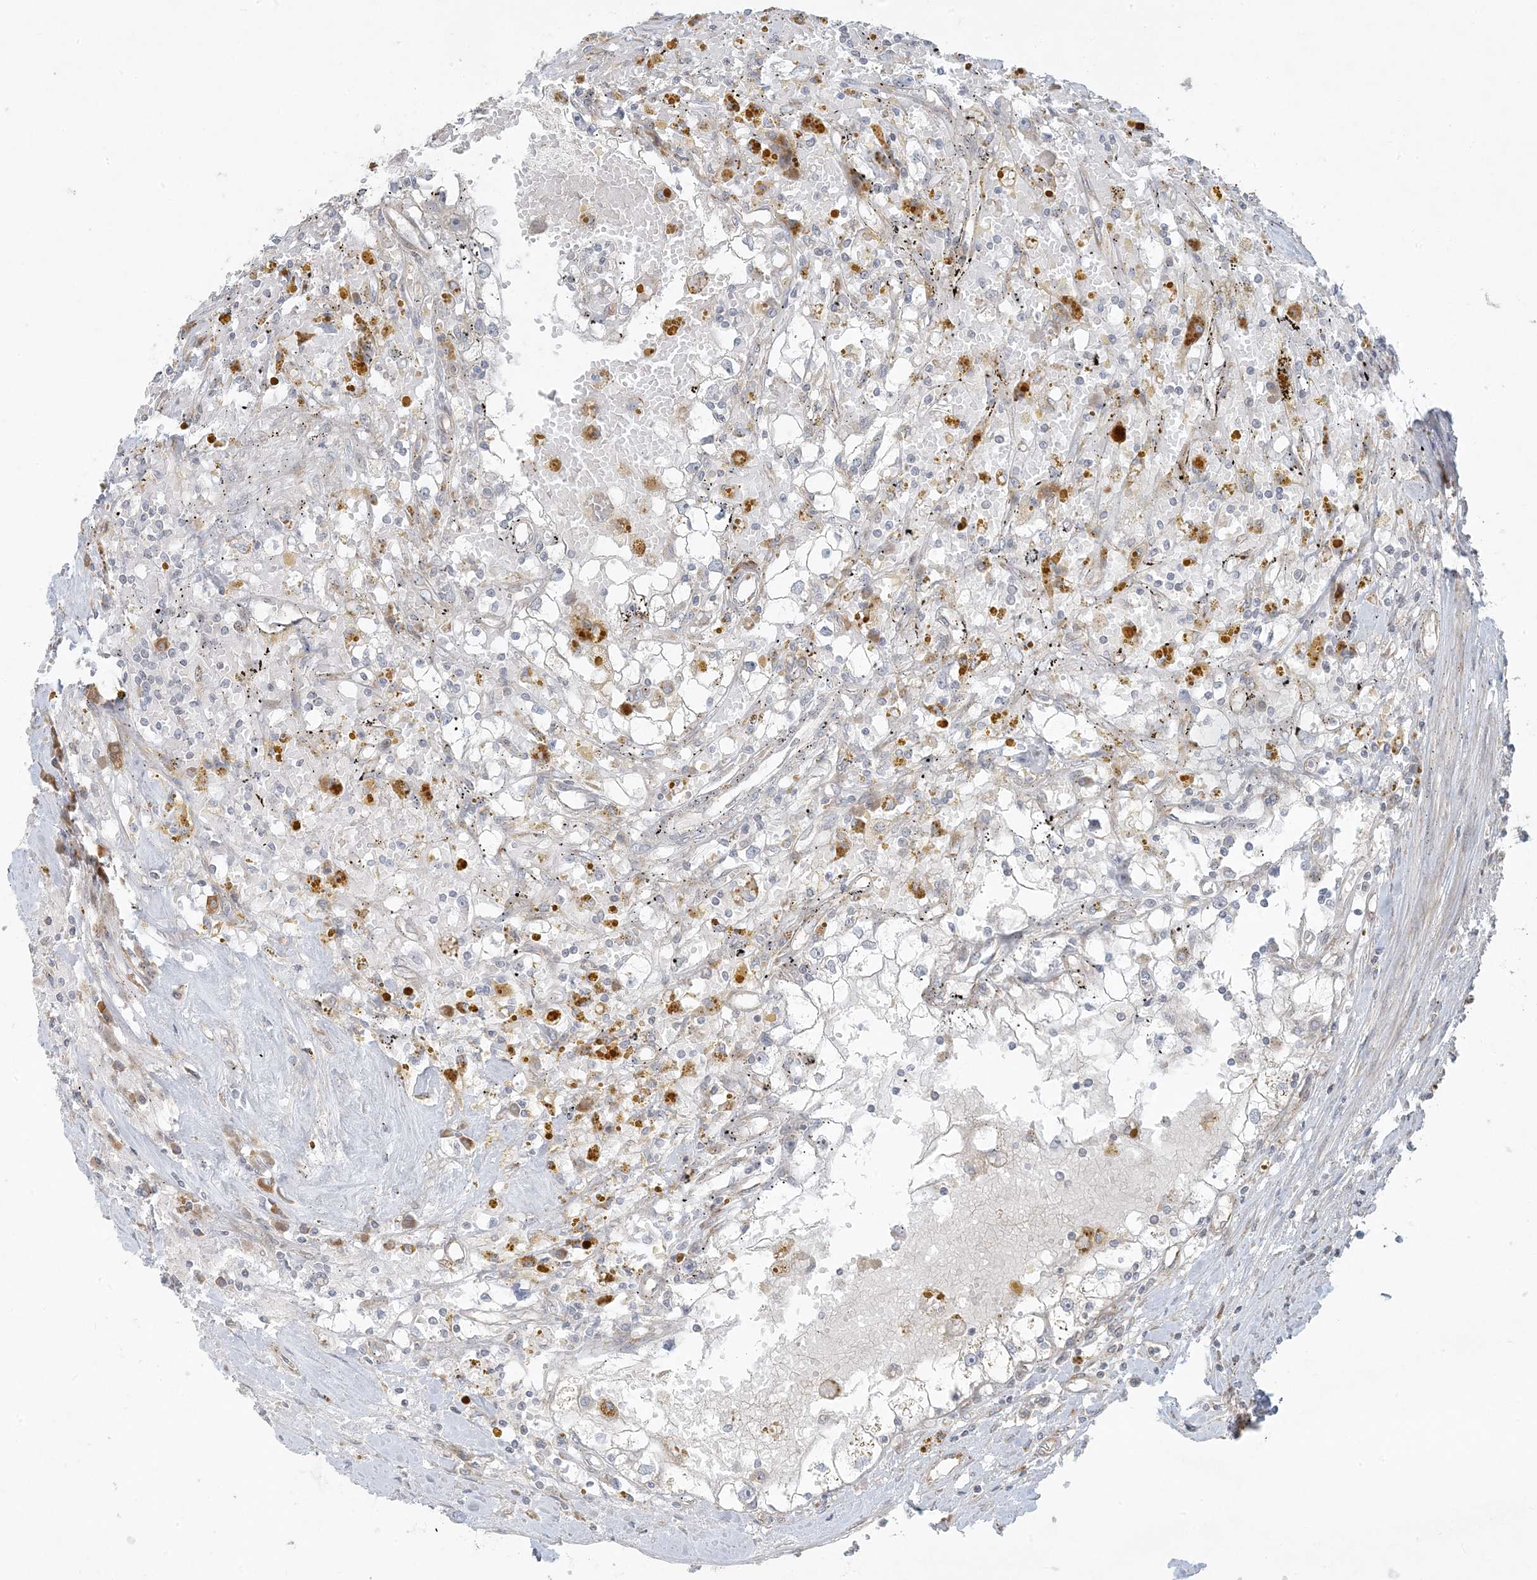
{"staining": {"intensity": "negative", "quantity": "none", "location": "none"}, "tissue": "renal cancer", "cell_type": "Tumor cells", "image_type": "cancer", "snomed": [{"axis": "morphology", "description": "Adenocarcinoma, NOS"}, {"axis": "topography", "description": "Kidney"}], "caption": "High power microscopy photomicrograph of an immunohistochemistry (IHC) image of renal cancer, revealing no significant staining in tumor cells.", "gene": "ZNF263", "patient": {"sex": "male", "age": 56}}